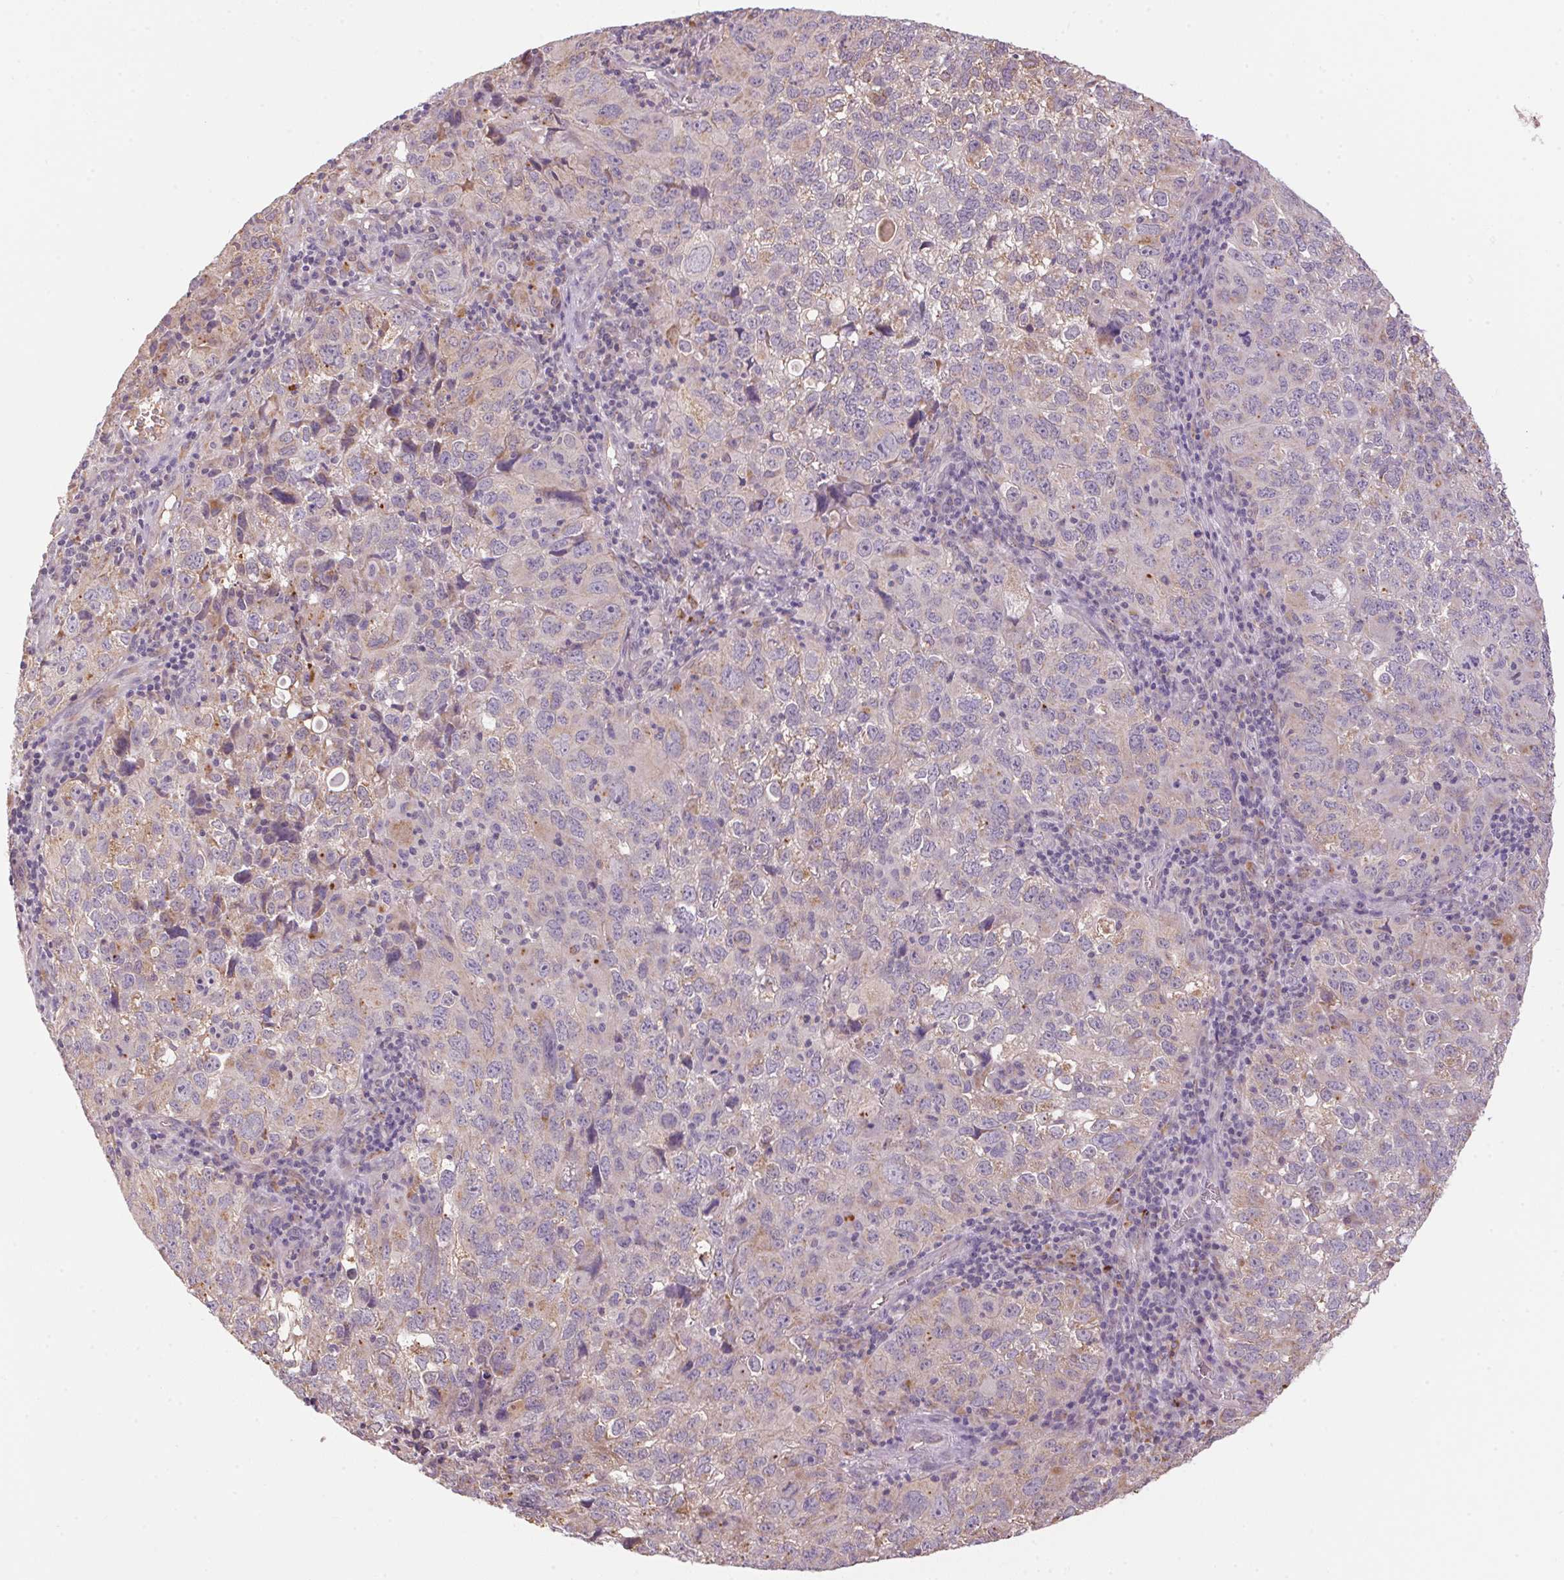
{"staining": {"intensity": "weak", "quantity": "25%-75%", "location": "cytoplasmic/membranous"}, "tissue": "cervical cancer", "cell_type": "Tumor cells", "image_type": "cancer", "snomed": [{"axis": "morphology", "description": "Squamous cell carcinoma, NOS"}, {"axis": "topography", "description": "Cervix"}], "caption": "This histopathology image shows cervical cancer (squamous cell carcinoma) stained with IHC to label a protein in brown. The cytoplasmic/membranous of tumor cells show weak positivity for the protein. Nuclei are counter-stained blue.", "gene": "ADH5", "patient": {"sex": "female", "age": 55}}